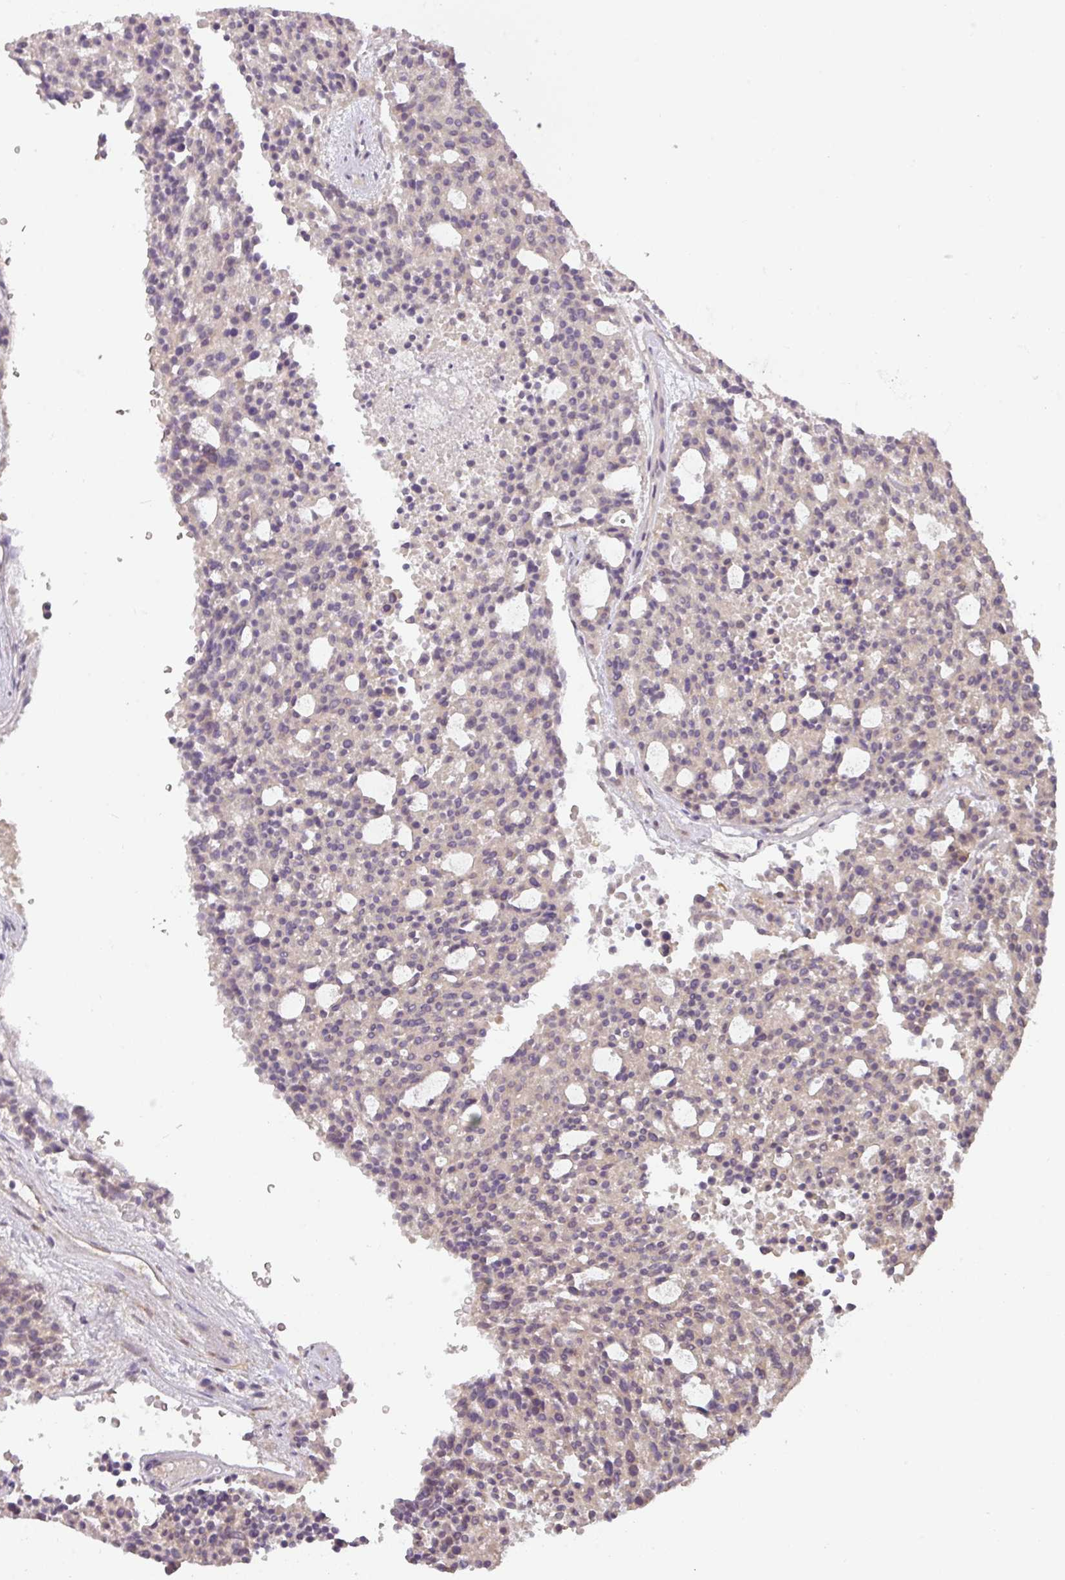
{"staining": {"intensity": "negative", "quantity": "none", "location": "none"}, "tissue": "carcinoid", "cell_type": "Tumor cells", "image_type": "cancer", "snomed": [{"axis": "morphology", "description": "Carcinoid, malignant, NOS"}, {"axis": "topography", "description": "Pancreas"}], "caption": "The micrograph exhibits no staining of tumor cells in carcinoid.", "gene": "NIN", "patient": {"sex": "female", "age": 54}}